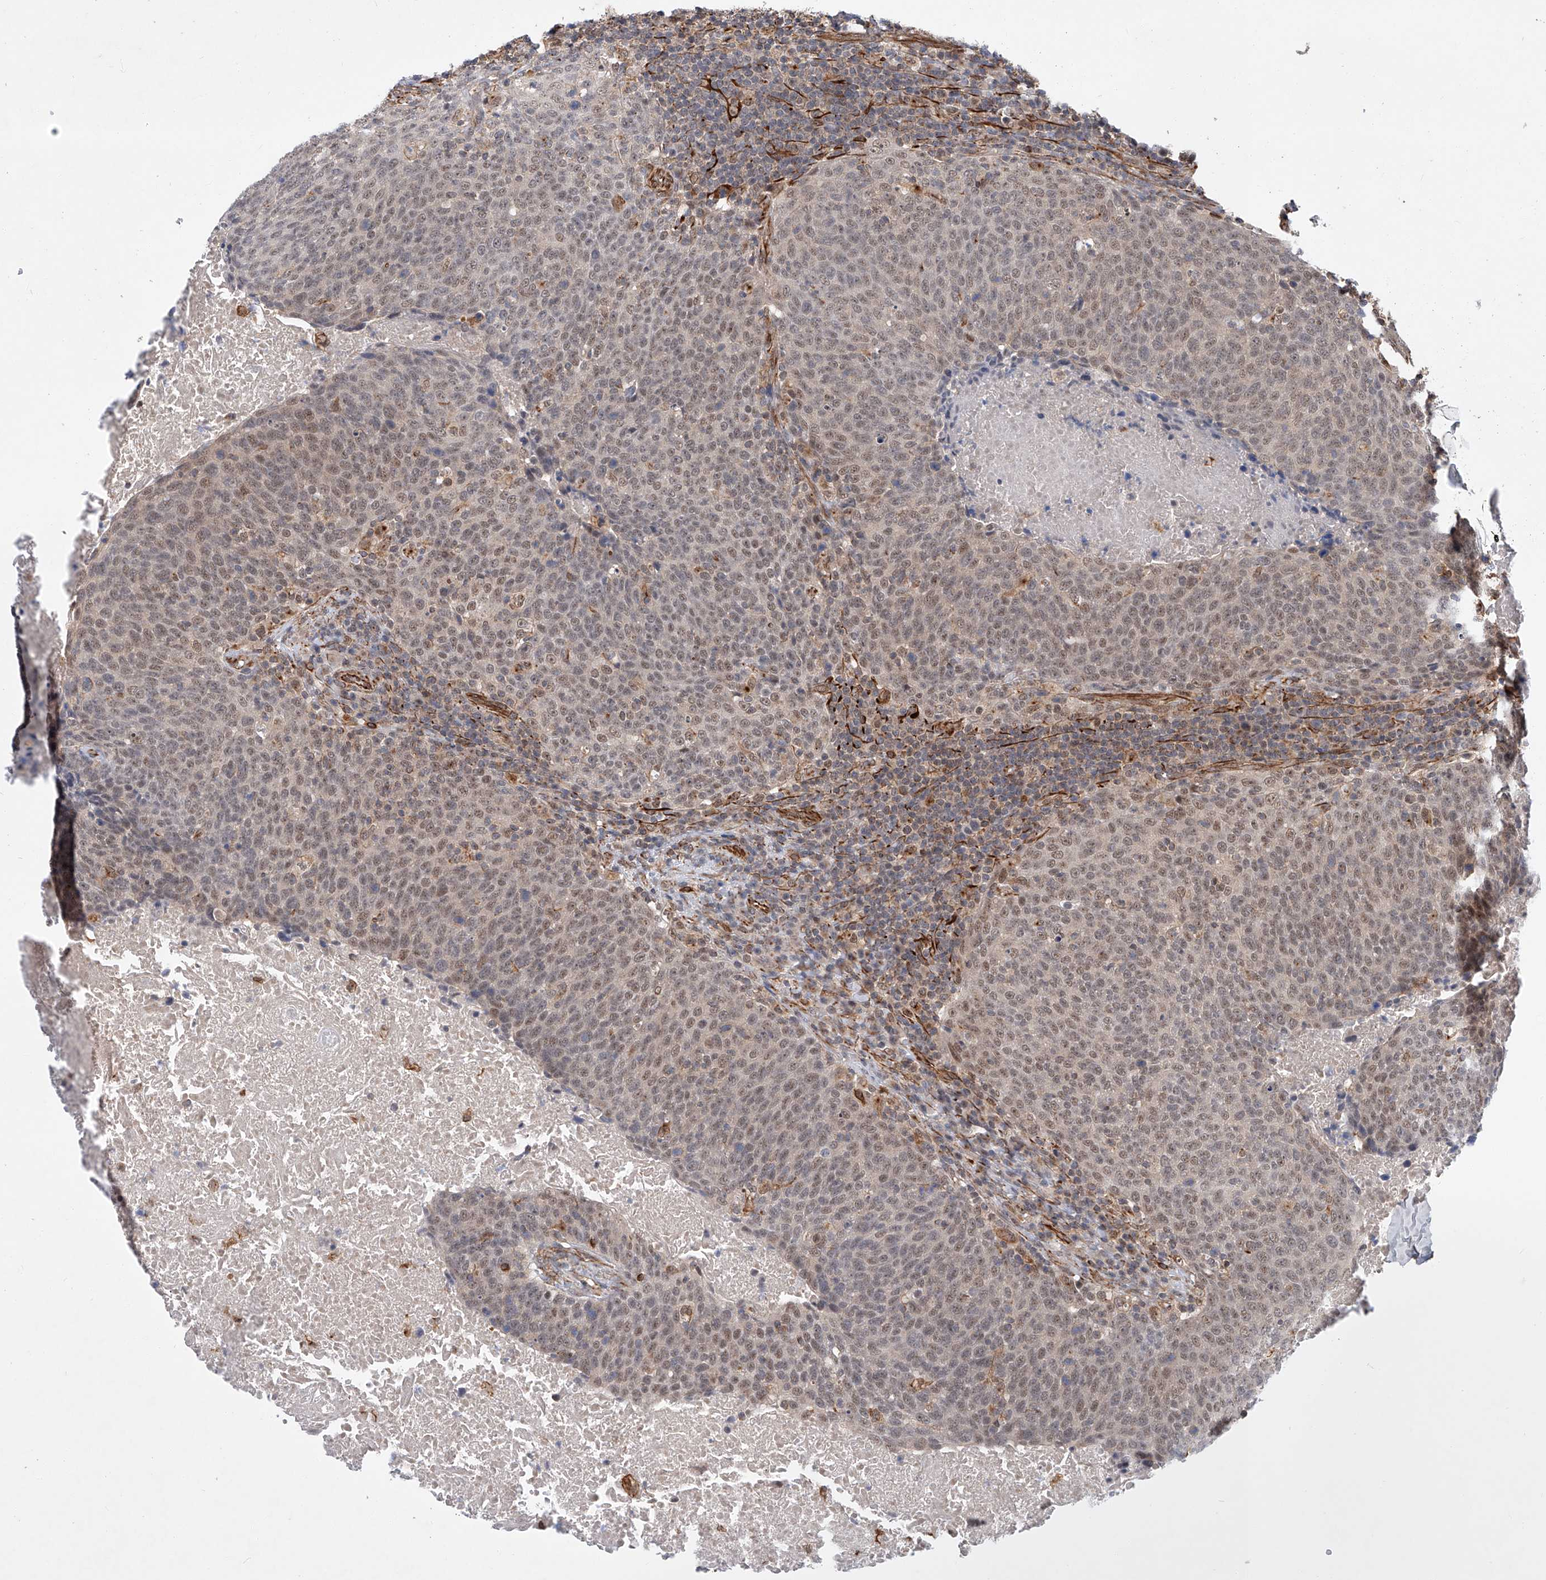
{"staining": {"intensity": "moderate", "quantity": "25%-75%", "location": "nuclear"}, "tissue": "head and neck cancer", "cell_type": "Tumor cells", "image_type": "cancer", "snomed": [{"axis": "morphology", "description": "Squamous cell carcinoma, NOS"}, {"axis": "morphology", "description": "Squamous cell carcinoma, metastatic, NOS"}, {"axis": "topography", "description": "Lymph node"}, {"axis": "topography", "description": "Head-Neck"}], "caption": "High-power microscopy captured an immunohistochemistry photomicrograph of head and neck metastatic squamous cell carcinoma, revealing moderate nuclear expression in approximately 25%-75% of tumor cells.", "gene": "AMD1", "patient": {"sex": "male", "age": 62}}